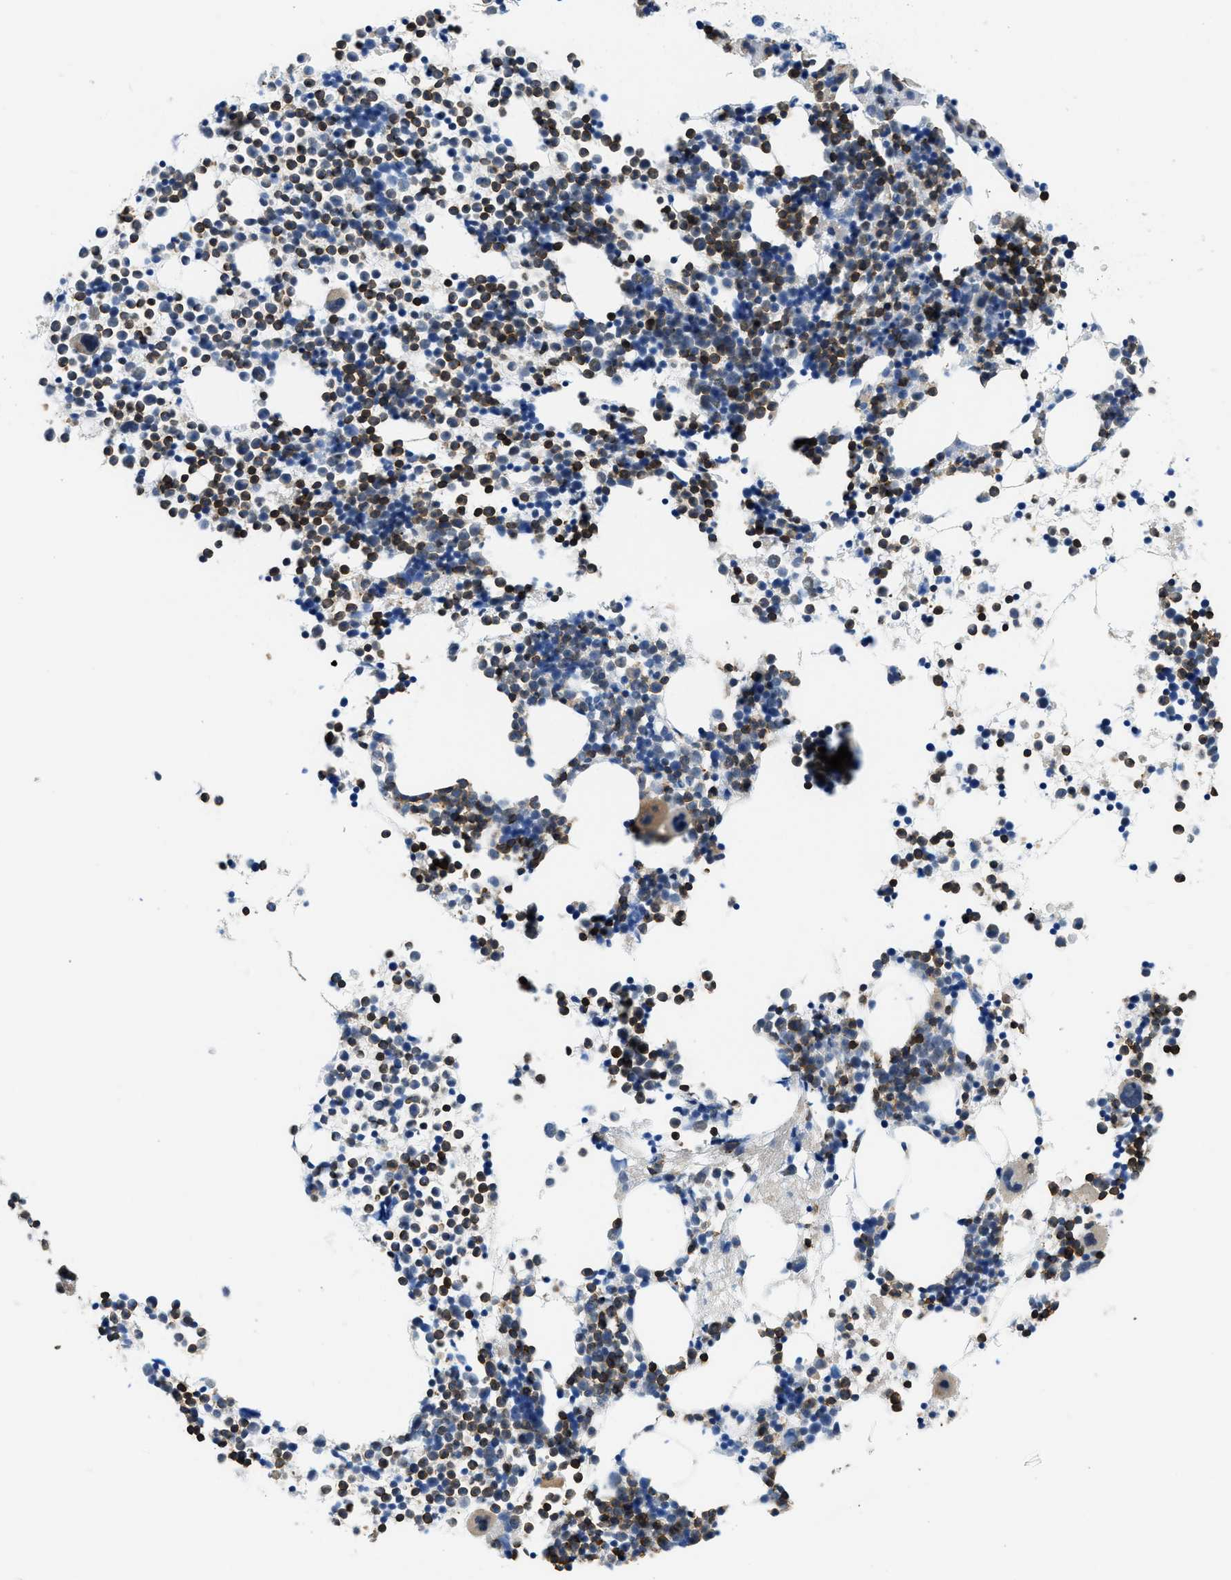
{"staining": {"intensity": "strong", "quantity": "25%-75%", "location": "cytoplasmic/membranous,nuclear"}, "tissue": "bone marrow", "cell_type": "Hematopoietic cells", "image_type": "normal", "snomed": [{"axis": "morphology", "description": "Normal tissue, NOS"}, {"axis": "morphology", "description": "Inflammation, NOS"}, {"axis": "topography", "description": "Bone marrow"}], "caption": "Benign bone marrow exhibits strong cytoplasmic/membranous,nuclear positivity in approximately 25%-75% of hematopoietic cells, visualized by immunohistochemistry. (brown staining indicates protein expression, while blue staining denotes nuclei).", "gene": "FAM151A", "patient": {"sex": "female", "age": 61}}